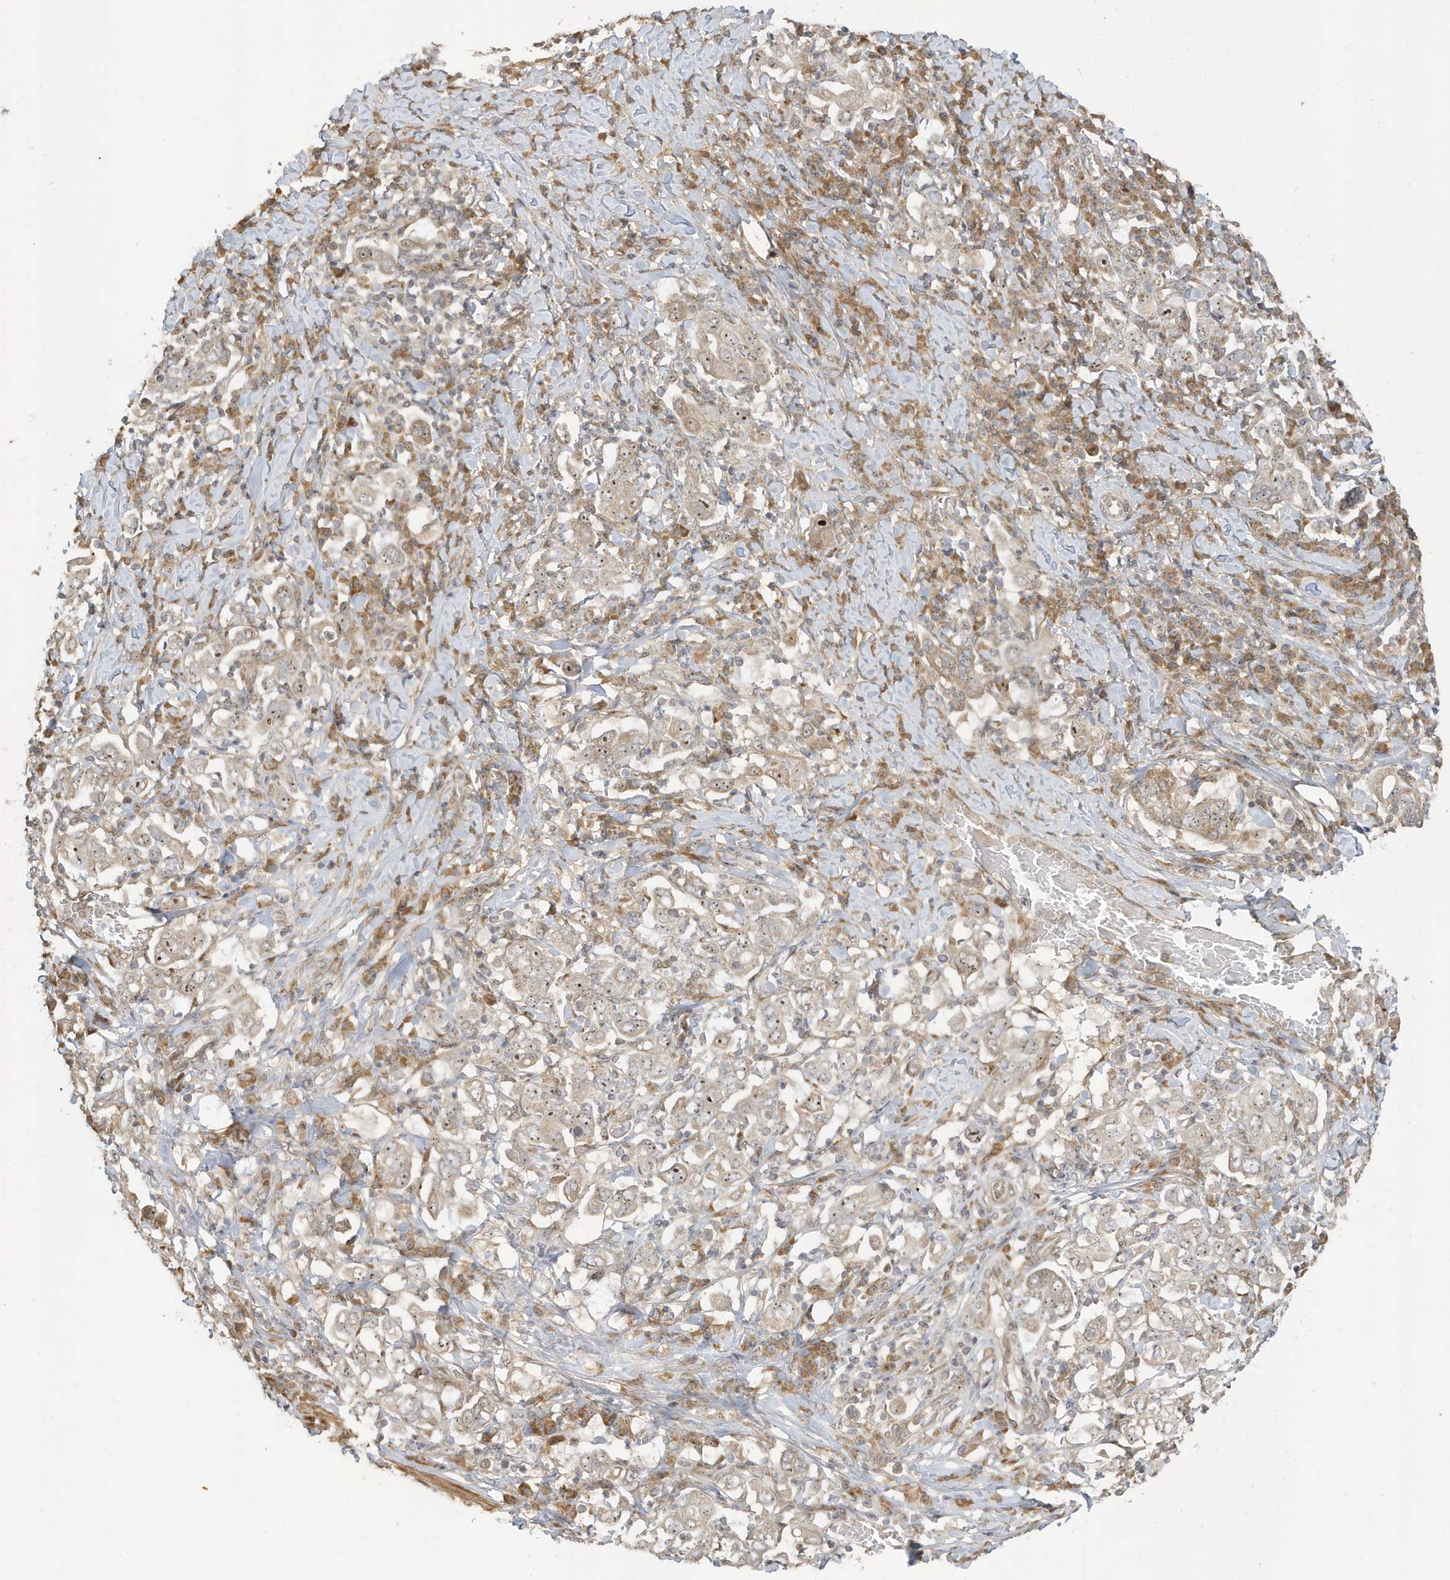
{"staining": {"intensity": "weak", "quantity": "<25%", "location": "cytoplasmic/membranous,nuclear"}, "tissue": "stomach cancer", "cell_type": "Tumor cells", "image_type": "cancer", "snomed": [{"axis": "morphology", "description": "Adenocarcinoma, NOS"}, {"axis": "topography", "description": "Stomach, upper"}], "caption": "This is an IHC image of adenocarcinoma (stomach). There is no staining in tumor cells.", "gene": "ECM2", "patient": {"sex": "male", "age": 62}}